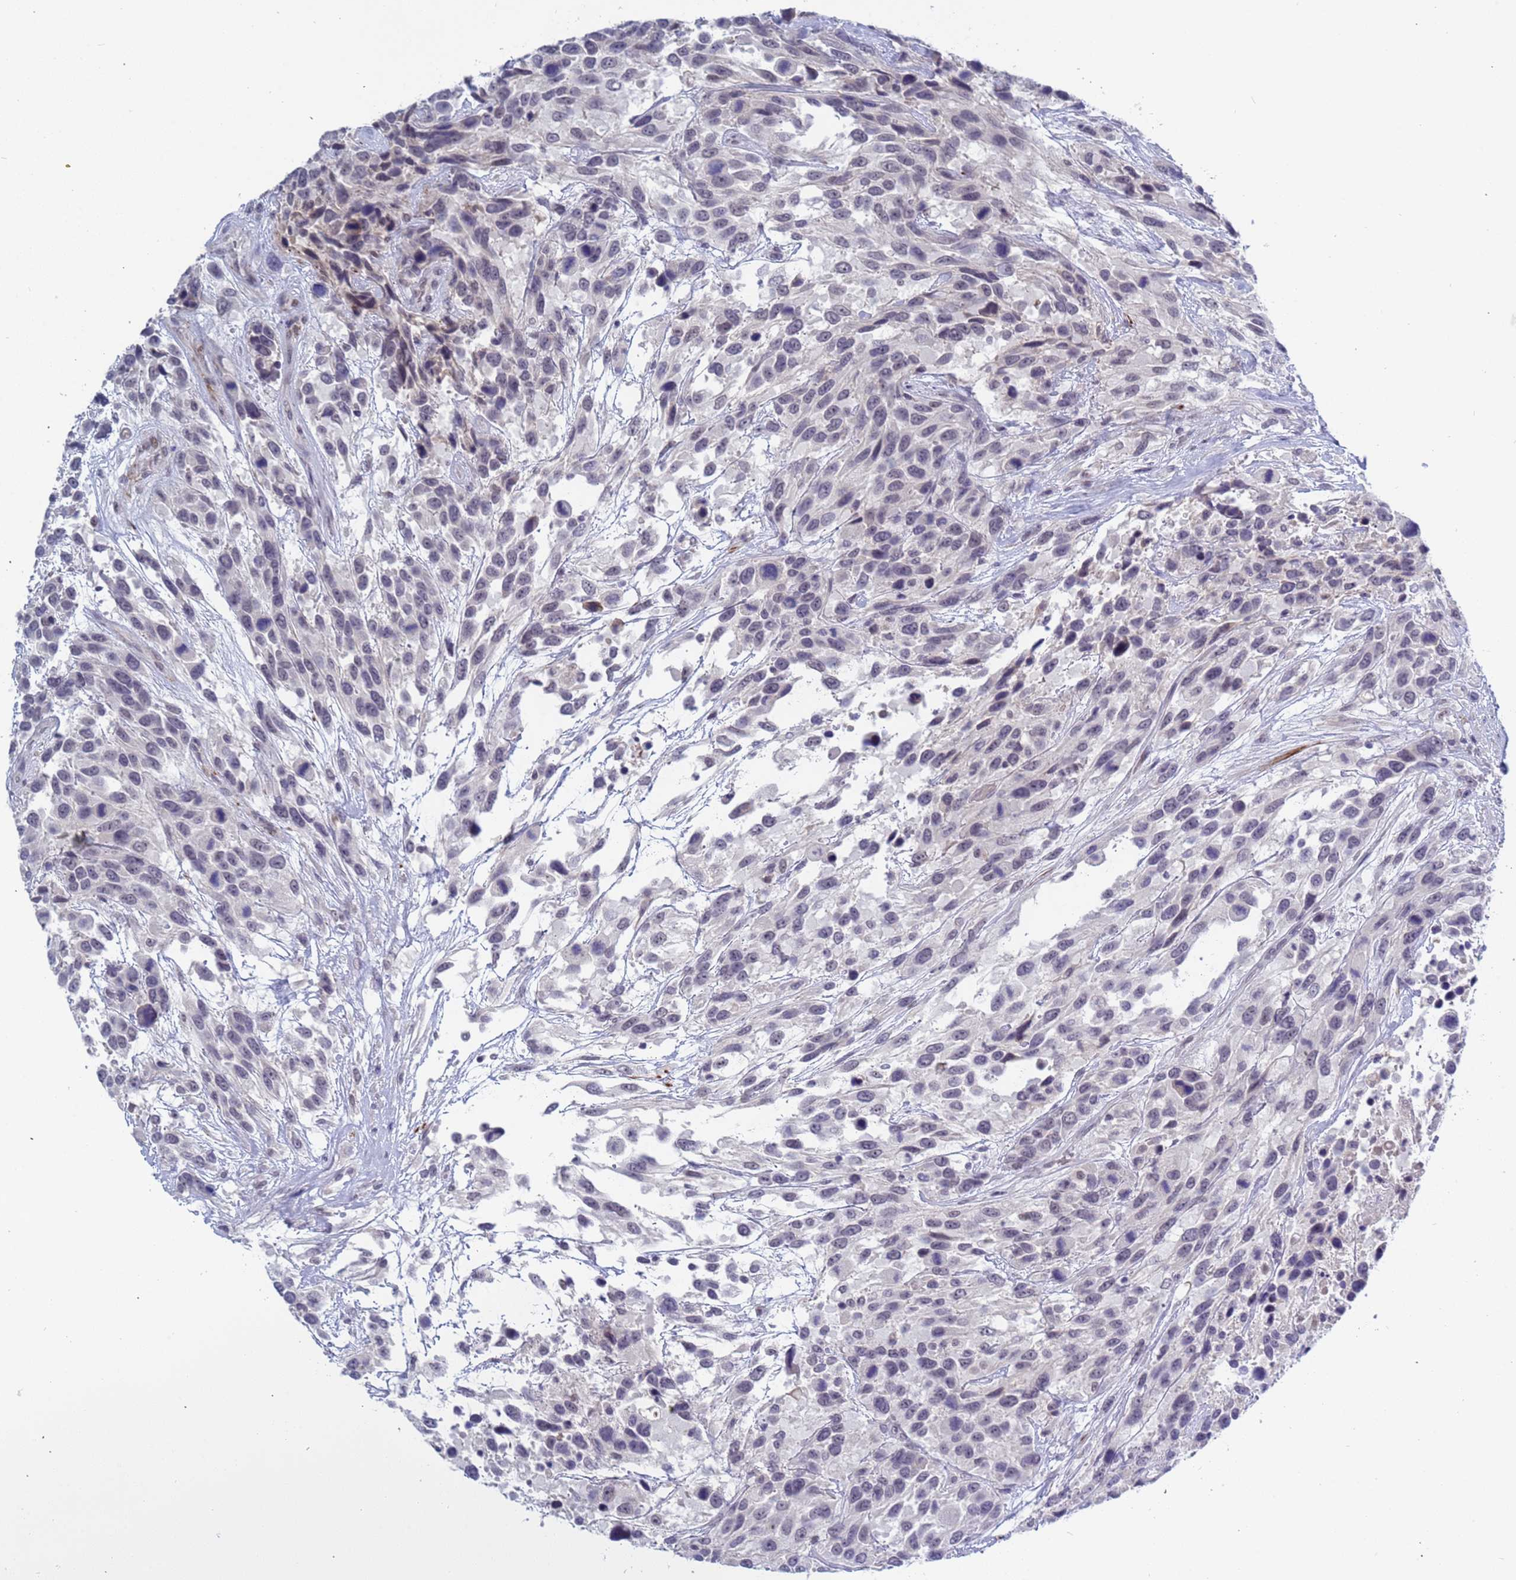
{"staining": {"intensity": "weak", "quantity": "<25%", "location": "nuclear"}, "tissue": "urothelial cancer", "cell_type": "Tumor cells", "image_type": "cancer", "snomed": [{"axis": "morphology", "description": "Urothelial carcinoma, High grade"}, {"axis": "topography", "description": "Urinary bladder"}], "caption": "There is no significant positivity in tumor cells of high-grade urothelial carcinoma.", "gene": "CXorf65", "patient": {"sex": "female", "age": 70}}